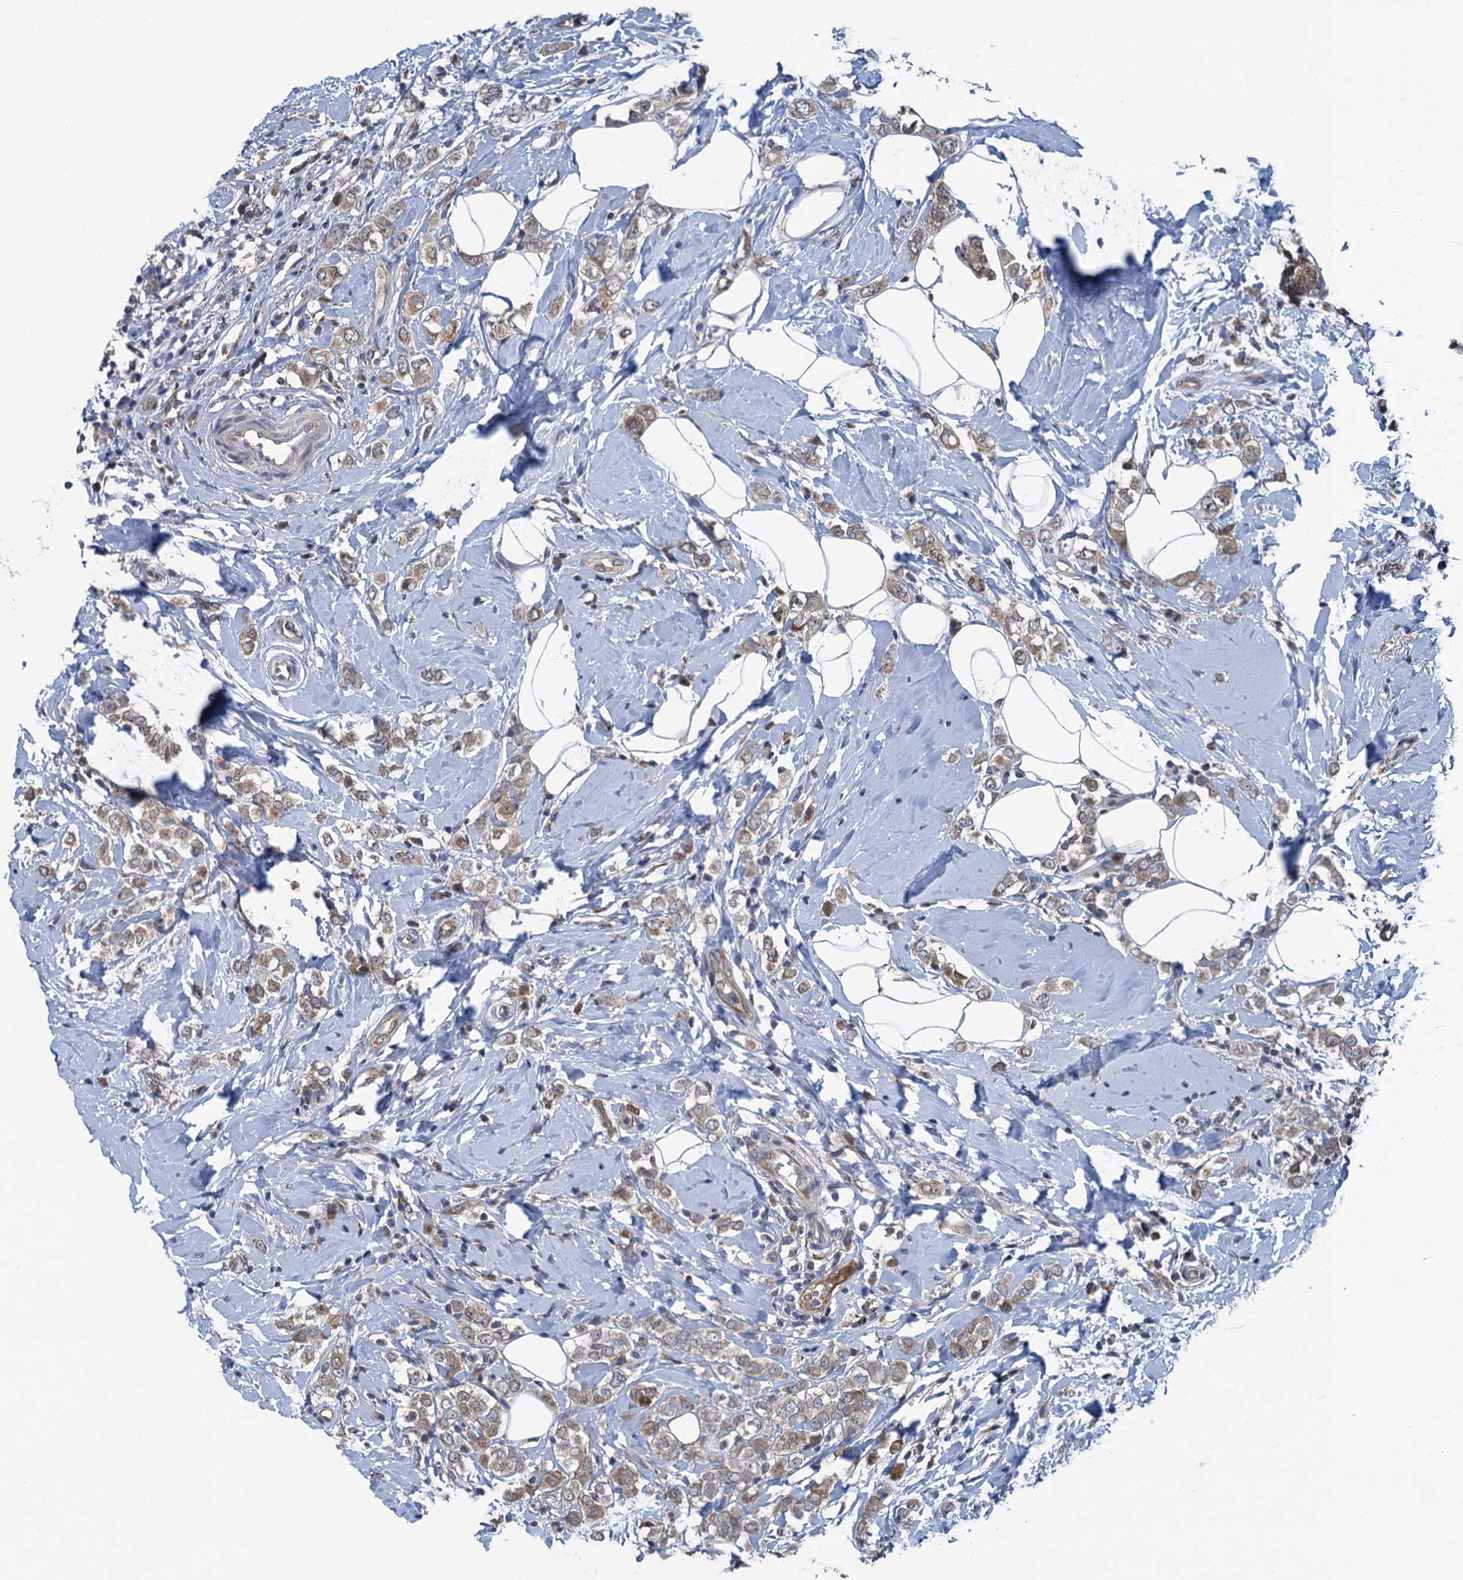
{"staining": {"intensity": "moderate", "quantity": ">75%", "location": "cytoplasmic/membranous"}, "tissue": "breast cancer", "cell_type": "Tumor cells", "image_type": "cancer", "snomed": [{"axis": "morphology", "description": "Lobular carcinoma"}, {"axis": "topography", "description": "Breast"}], "caption": "Immunohistochemistry staining of breast lobular carcinoma, which reveals medium levels of moderate cytoplasmic/membranous expression in approximately >75% of tumor cells indicating moderate cytoplasmic/membranous protein expression. The staining was performed using DAB (3,3'-diaminobenzidine) (brown) for protein detection and nuclei were counterstained in hematoxylin (blue).", "gene": "CNTN5", "patient": {"sex": "female", "age": 47}}